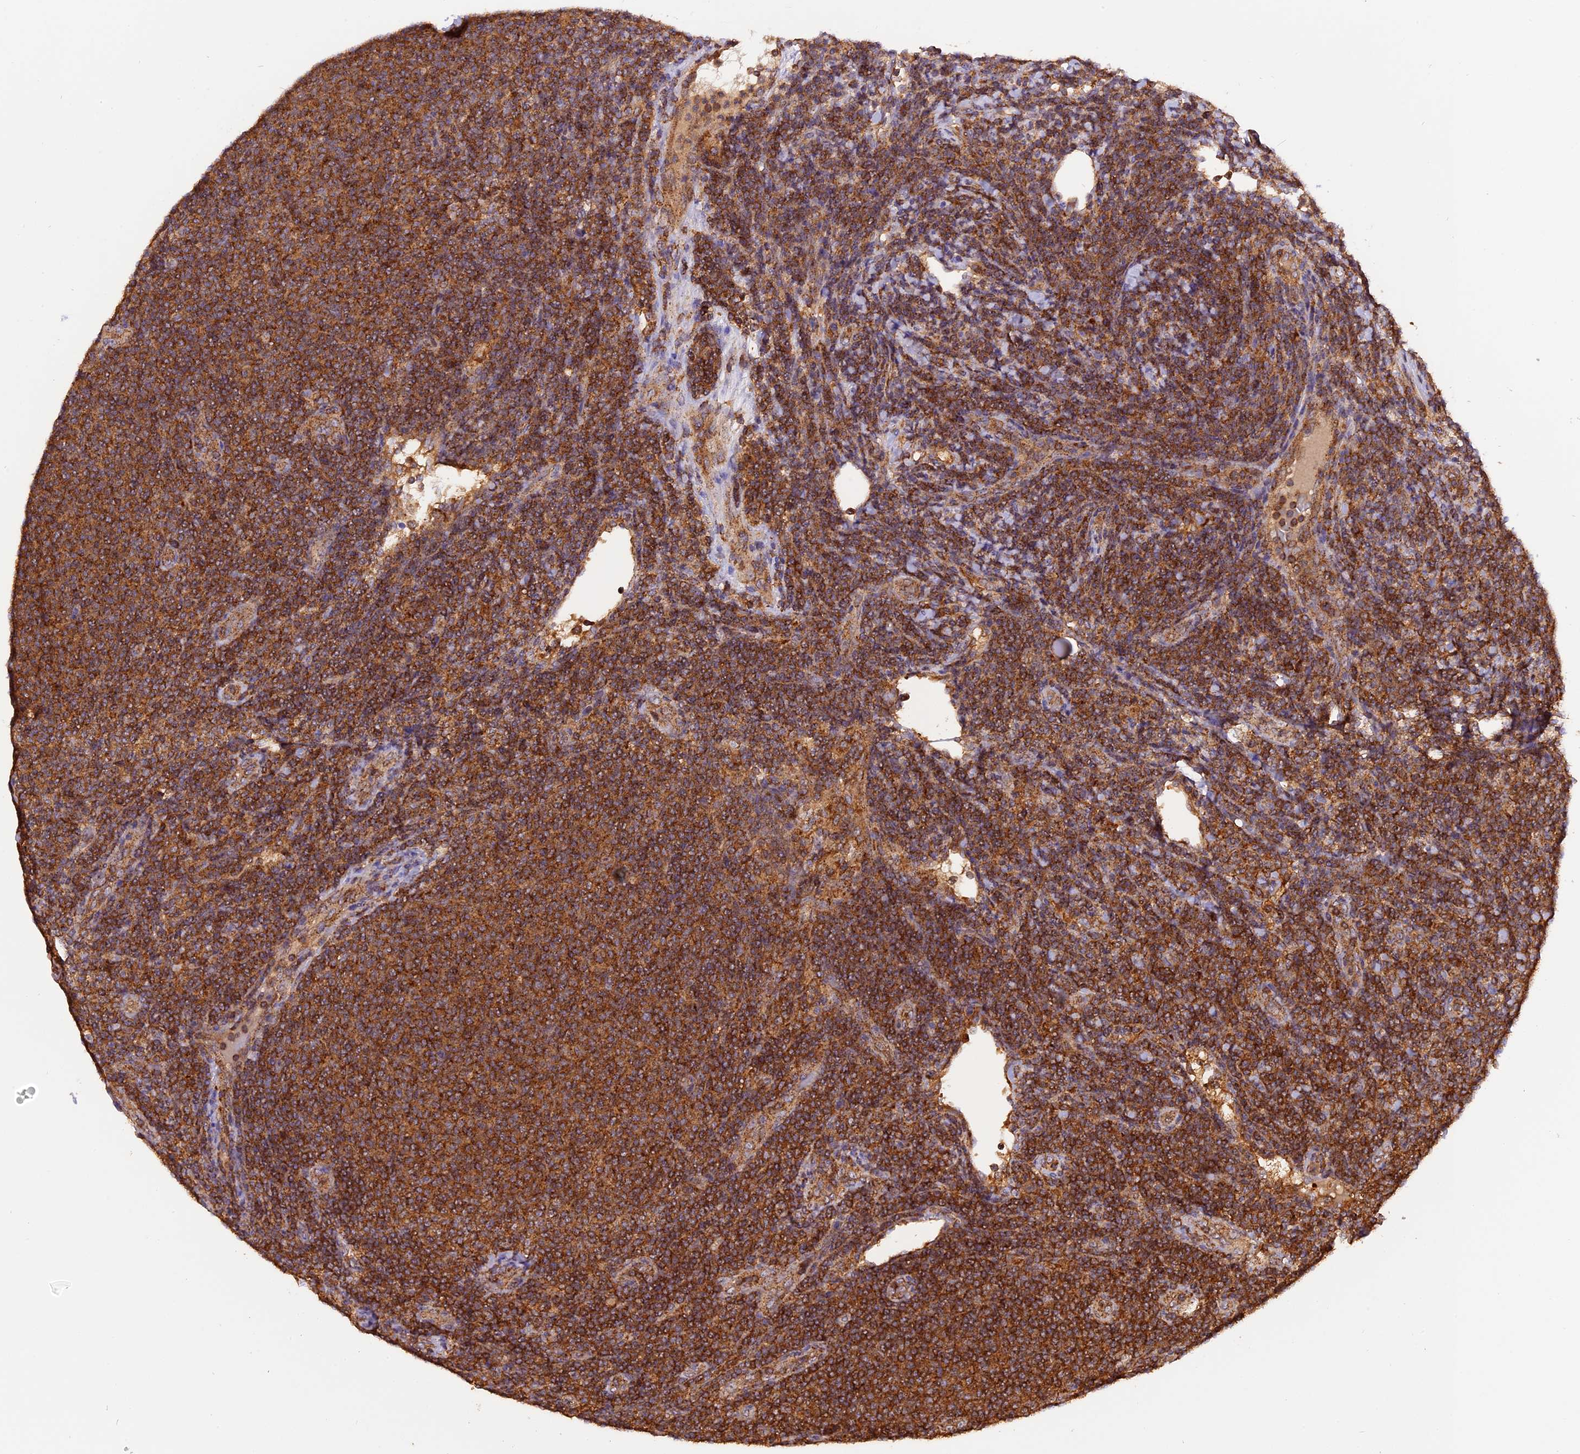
{"staining": {"intensity": "strong", "quantity": ">75%", "location": "cytoplasmic/membranous"}, "tissue": "lymphoma", "cell_type": "Tumor cells", "image_type": "cancer", "snomed": [{"axis": "morphology", "description": "Malignant lymphoma, non-Hodgkin's type, Low grade"}, {"axis": "topography", "description": "Lymph node"}], "caption": "DAB (3,3'-diaminobenzidine) immunohistochemical staining of human malignant lymphoma, non-Hodgkin's type (low-grade) exhibits strong cytoplasmic/membranous protein positivity in about >75% of tumor cells.", "gene": "PEX3", "patient": {"sex": "male", "age": 66}}